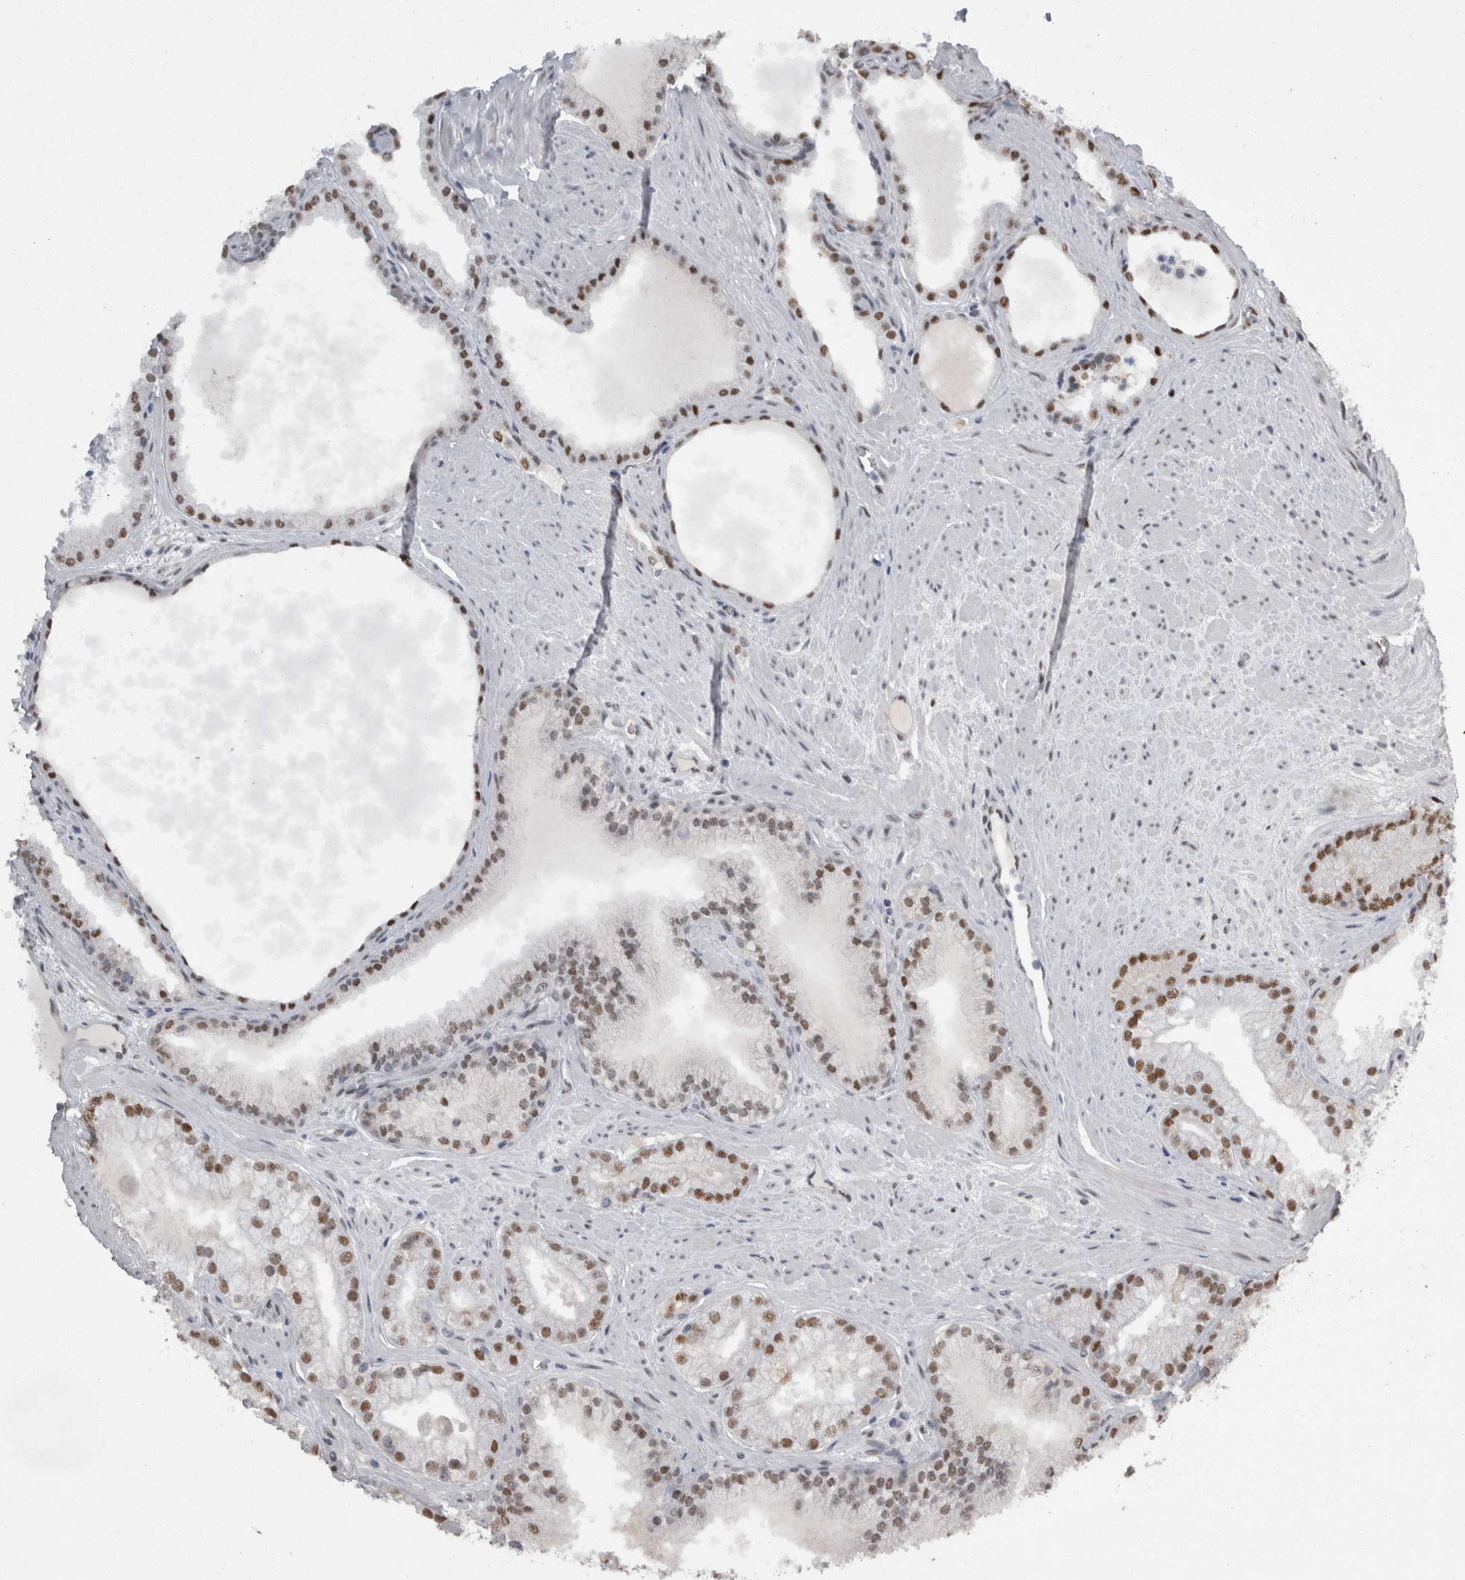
{"staining": {"intensity": "moderate", "quantity": ">75%", "location": "nuclear"}, "tissue": "prostate cancer", "cell_type": "Tumor cells", "image_type": "cancer", "snomed": [{"axis": "morphology", "description": "Adenocarcinoma, High grade"}, {"axis": "topography", "description": "Prostate"}], "caption": "Human high-grade adenocarcinoma (prostate) stained with a protein marker displays moderate staining in tumor cells.", "gene": "C1orf54", "patient": {"sex": "male", "age": 58}}